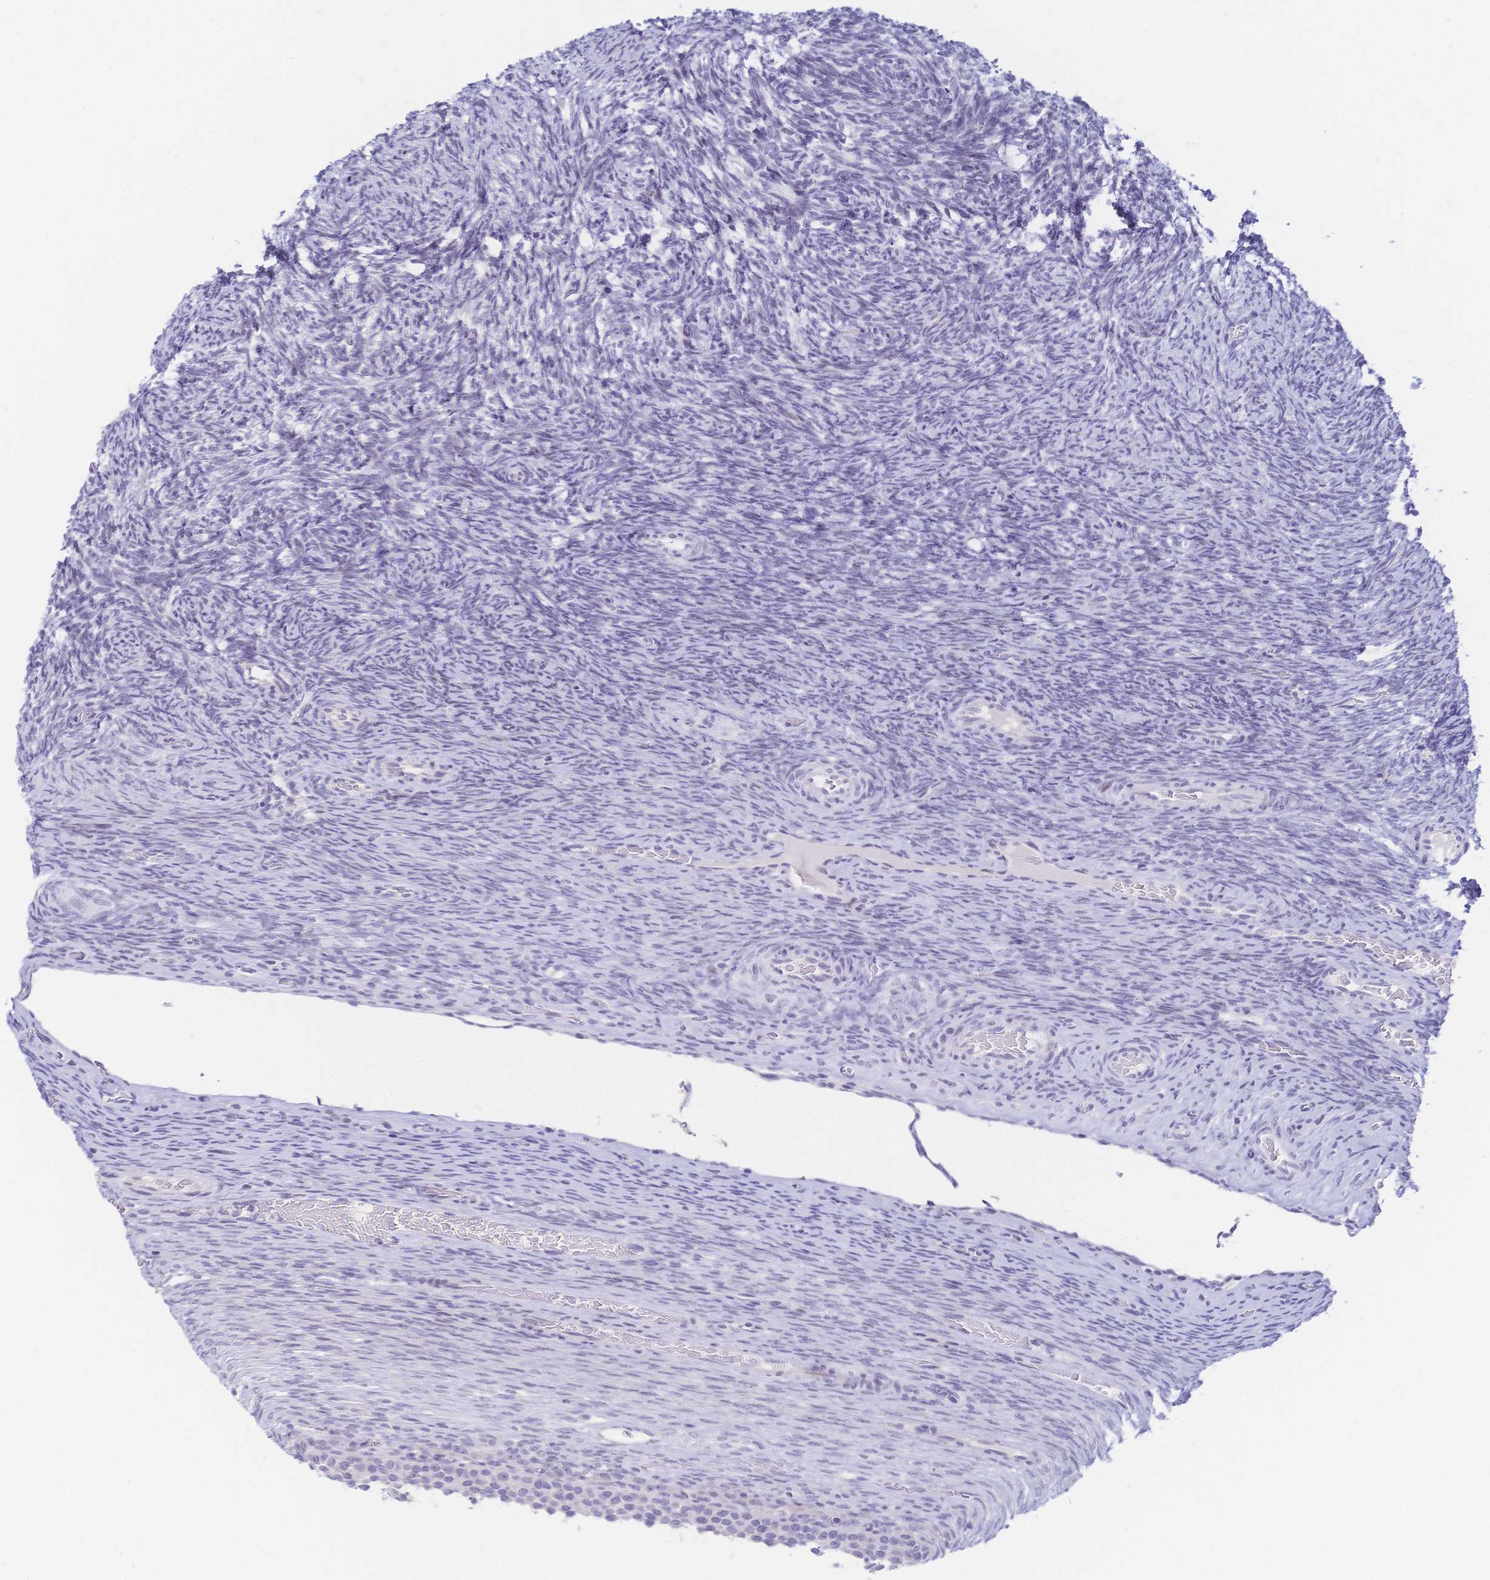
{"staining": {"intensity": "negative", "quantity": "none", "location": "none"}, "tissue": "ovary", "cell_type": "Ovarian stroma cells", "image_type": "normal", "snomed": [{"axis": "morphology", "description": "Normal tissue, NOS"}, {"axis": "topography", "description": "Ovary"}], "caption": "A high-resolution histopathology image shows IHC staining of benign ovary, which demonstrates no significant positivity in ovarian stroma cells. (DAB immunohistochemistry visualized using brightfield microscopy, high magnification).", "gene": "CR2", "patient": {"sex": "female", "age": 34}}